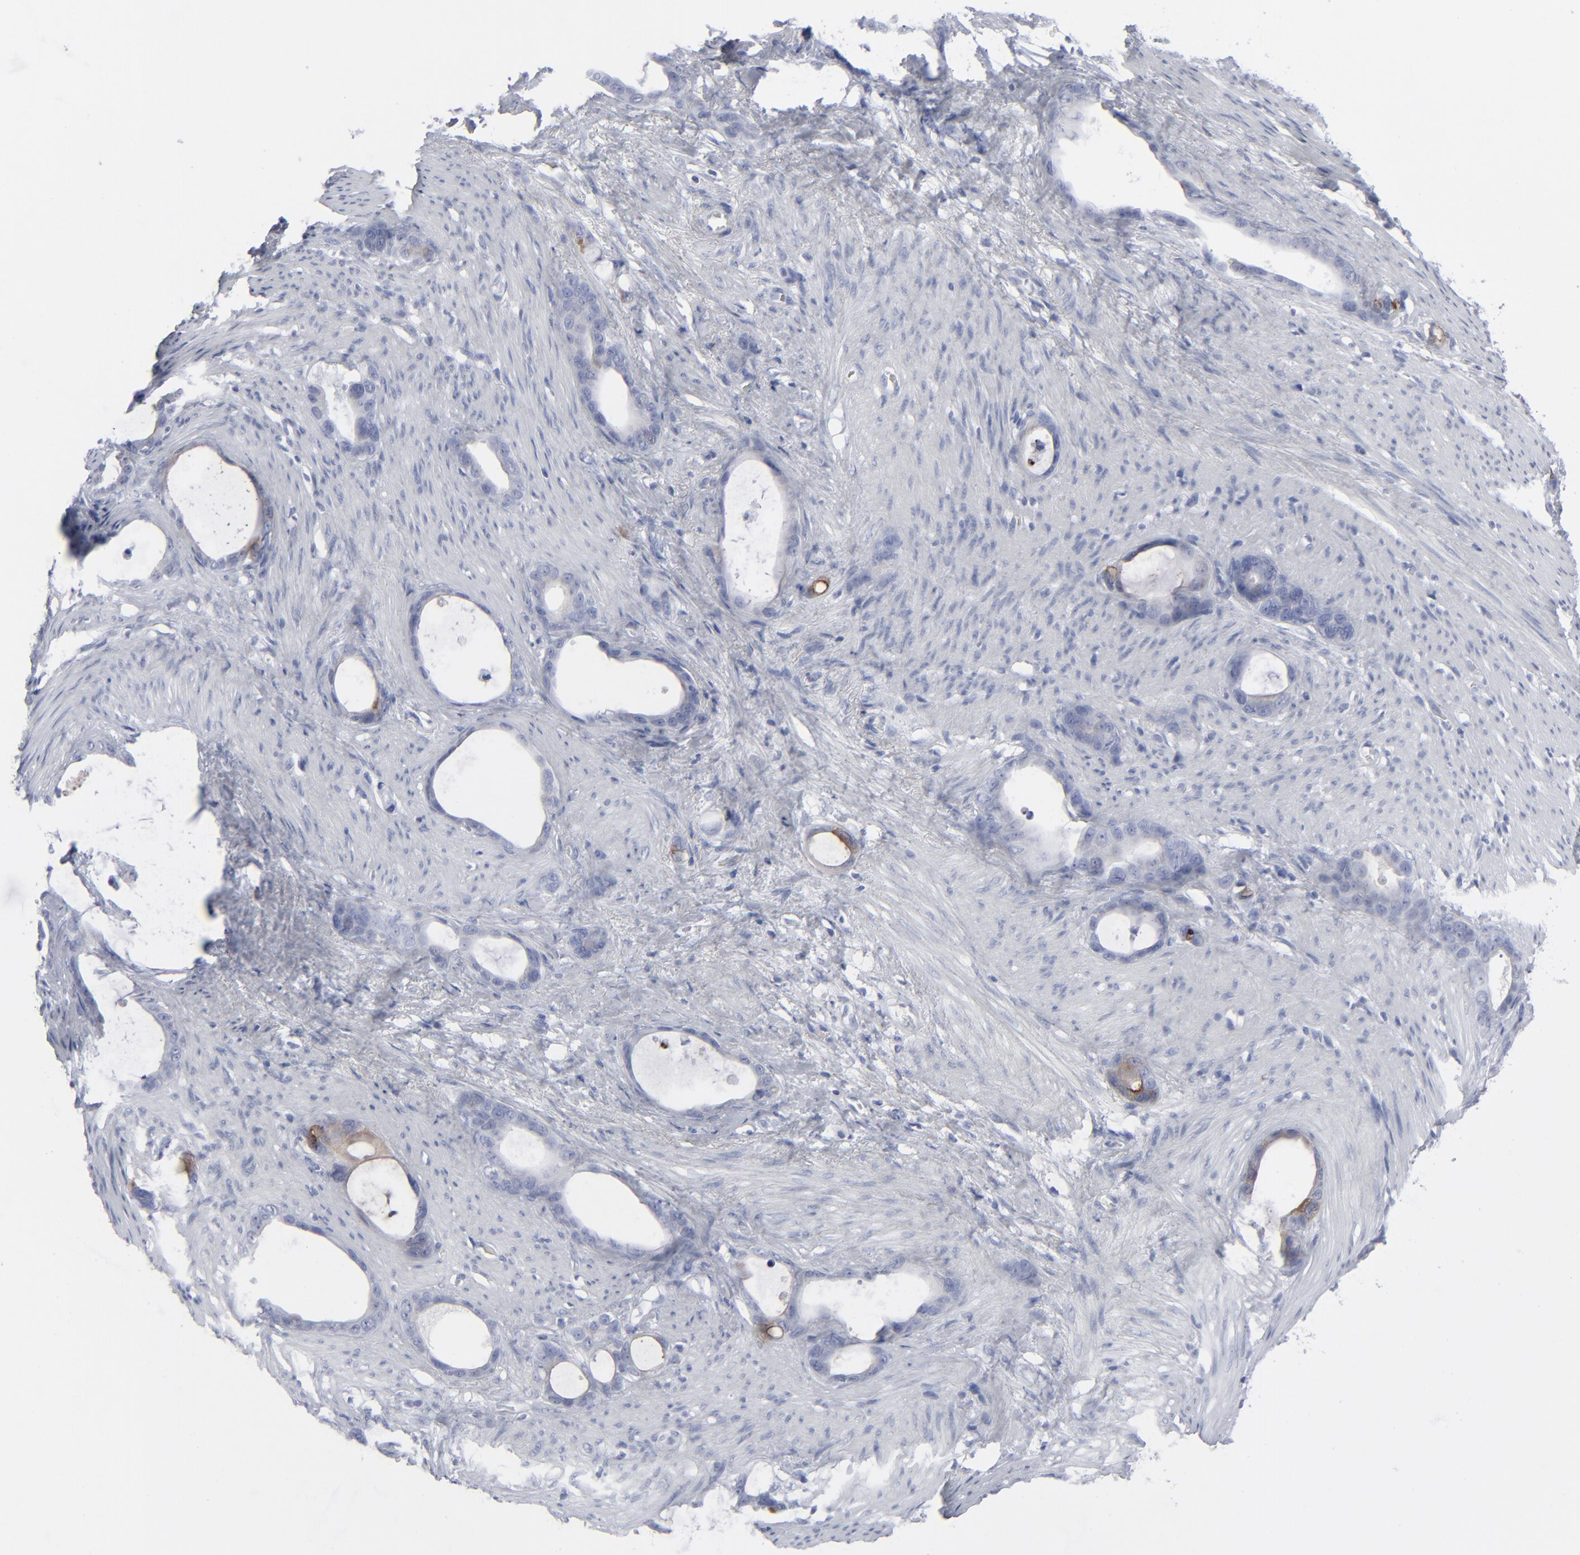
{"staining": {"intensity": "negative", "quantity": "none", "location": "none"}, "tissue": "stomach cancer", "cell_type": "Tumor cells", "image_type": "cancer", "snomed": [{"axis": "morphology", "description": "Adenocarcinoma, NOS"}, {"axis": "topography", "description": "Stomach"}], "caption": "The immunohistochemistry image has no significant expression in tumor cells of stomach adenocarcinoma tissue. (Stains: DAB IHC with hematoxylin counter stain, Microscopy: brightfield microscopy at high magnification).", "gene": "MSLN", "patient": {"sex": "female", "age": 75}}